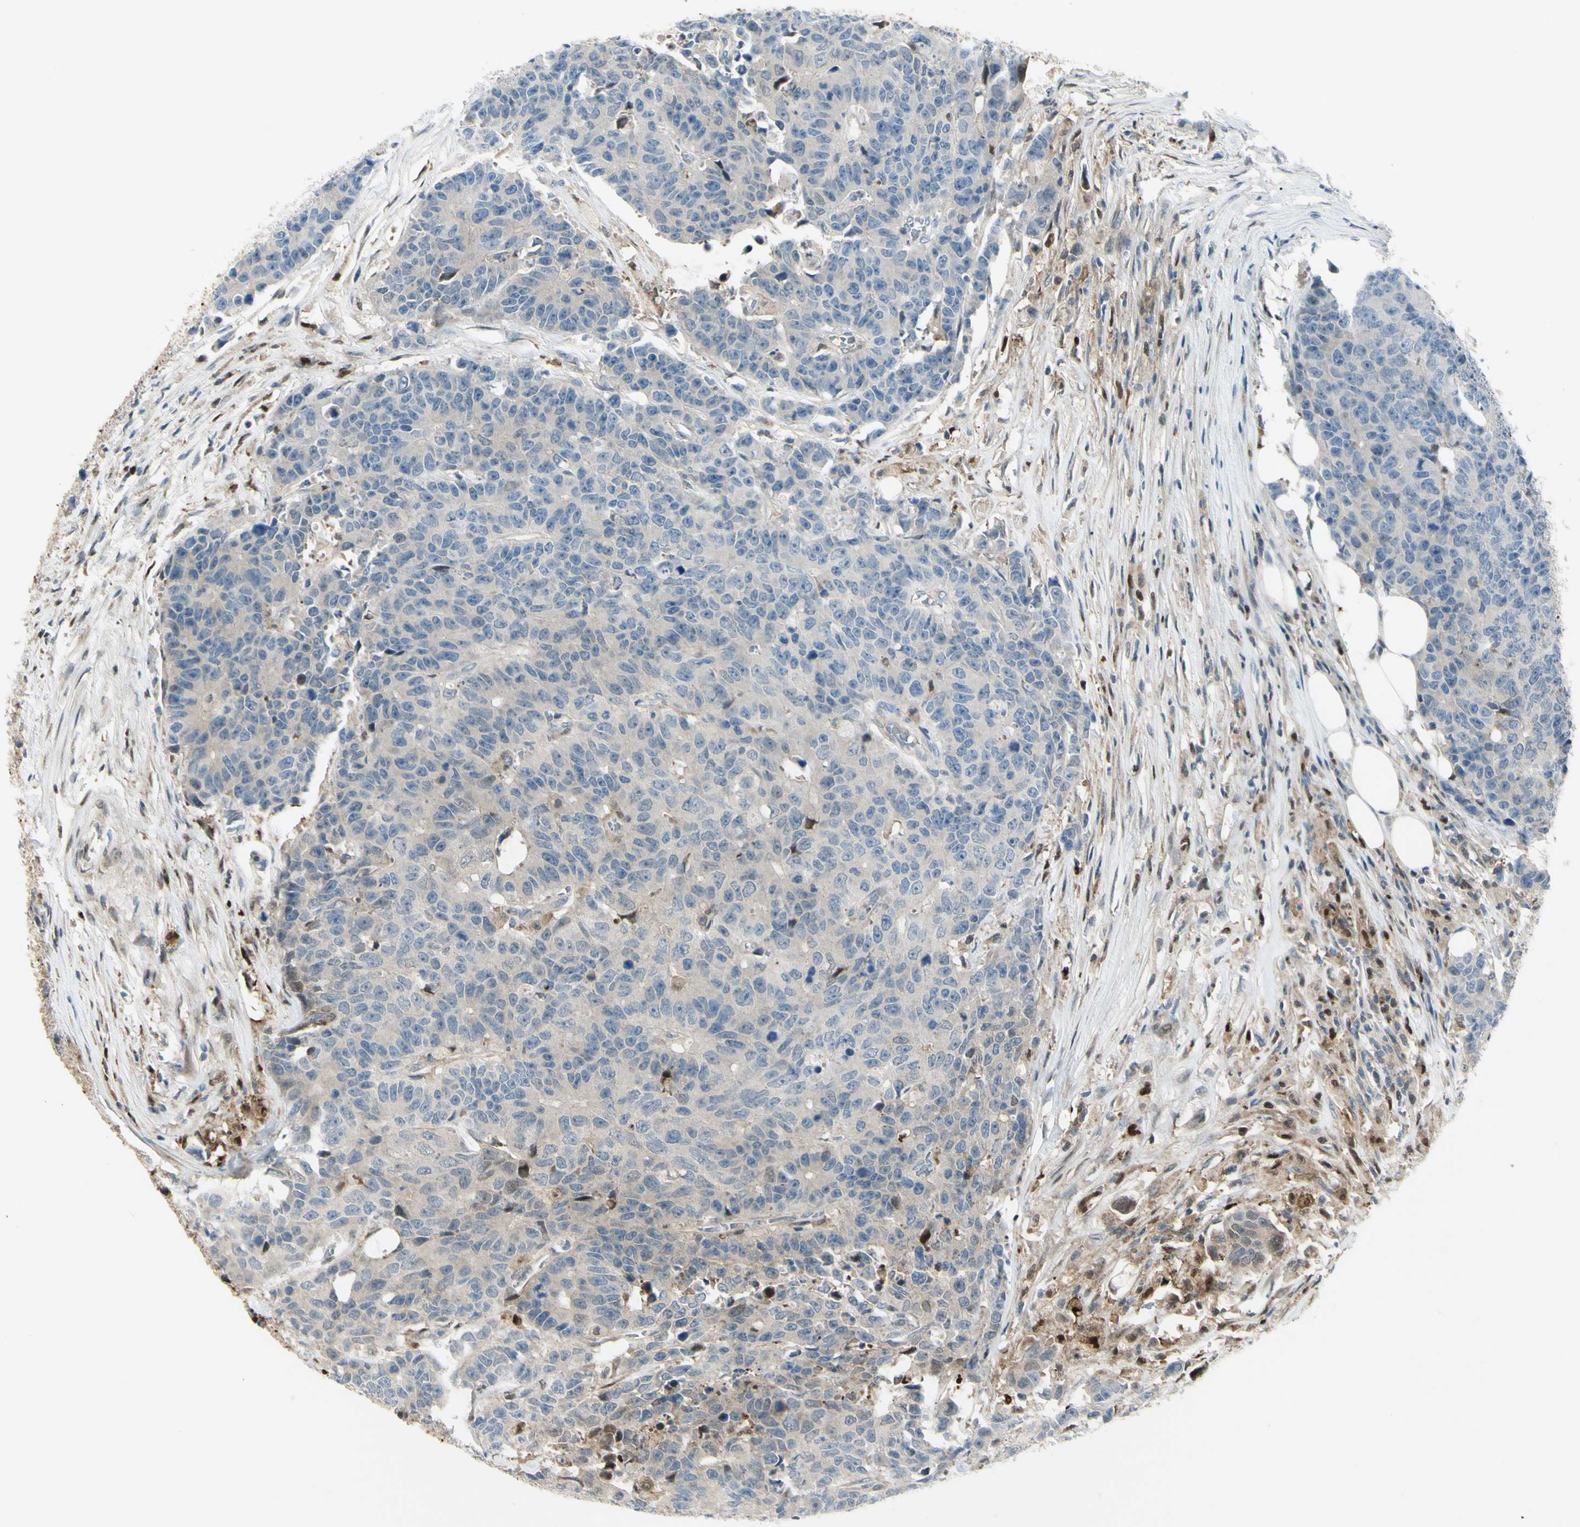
{"staining": {"intensity": "weak", "quantity": "<25%", "location": "nuclear"}, "tissue": "colorectal cancer", "cell_type": "Tumor cells", "image_type": "cancer", "snomed": [{"axis": "morphology", "description": "Adenocarcinoma, NOS"}, {"axis": "topography", "description": "Colon"}], "caption": "Tumor cells are negative for brown protein staining in colorectal cancer (adenocarcinoma).", "gene": "C1orf159", "patient": {"sex": "female", "age": 86}}